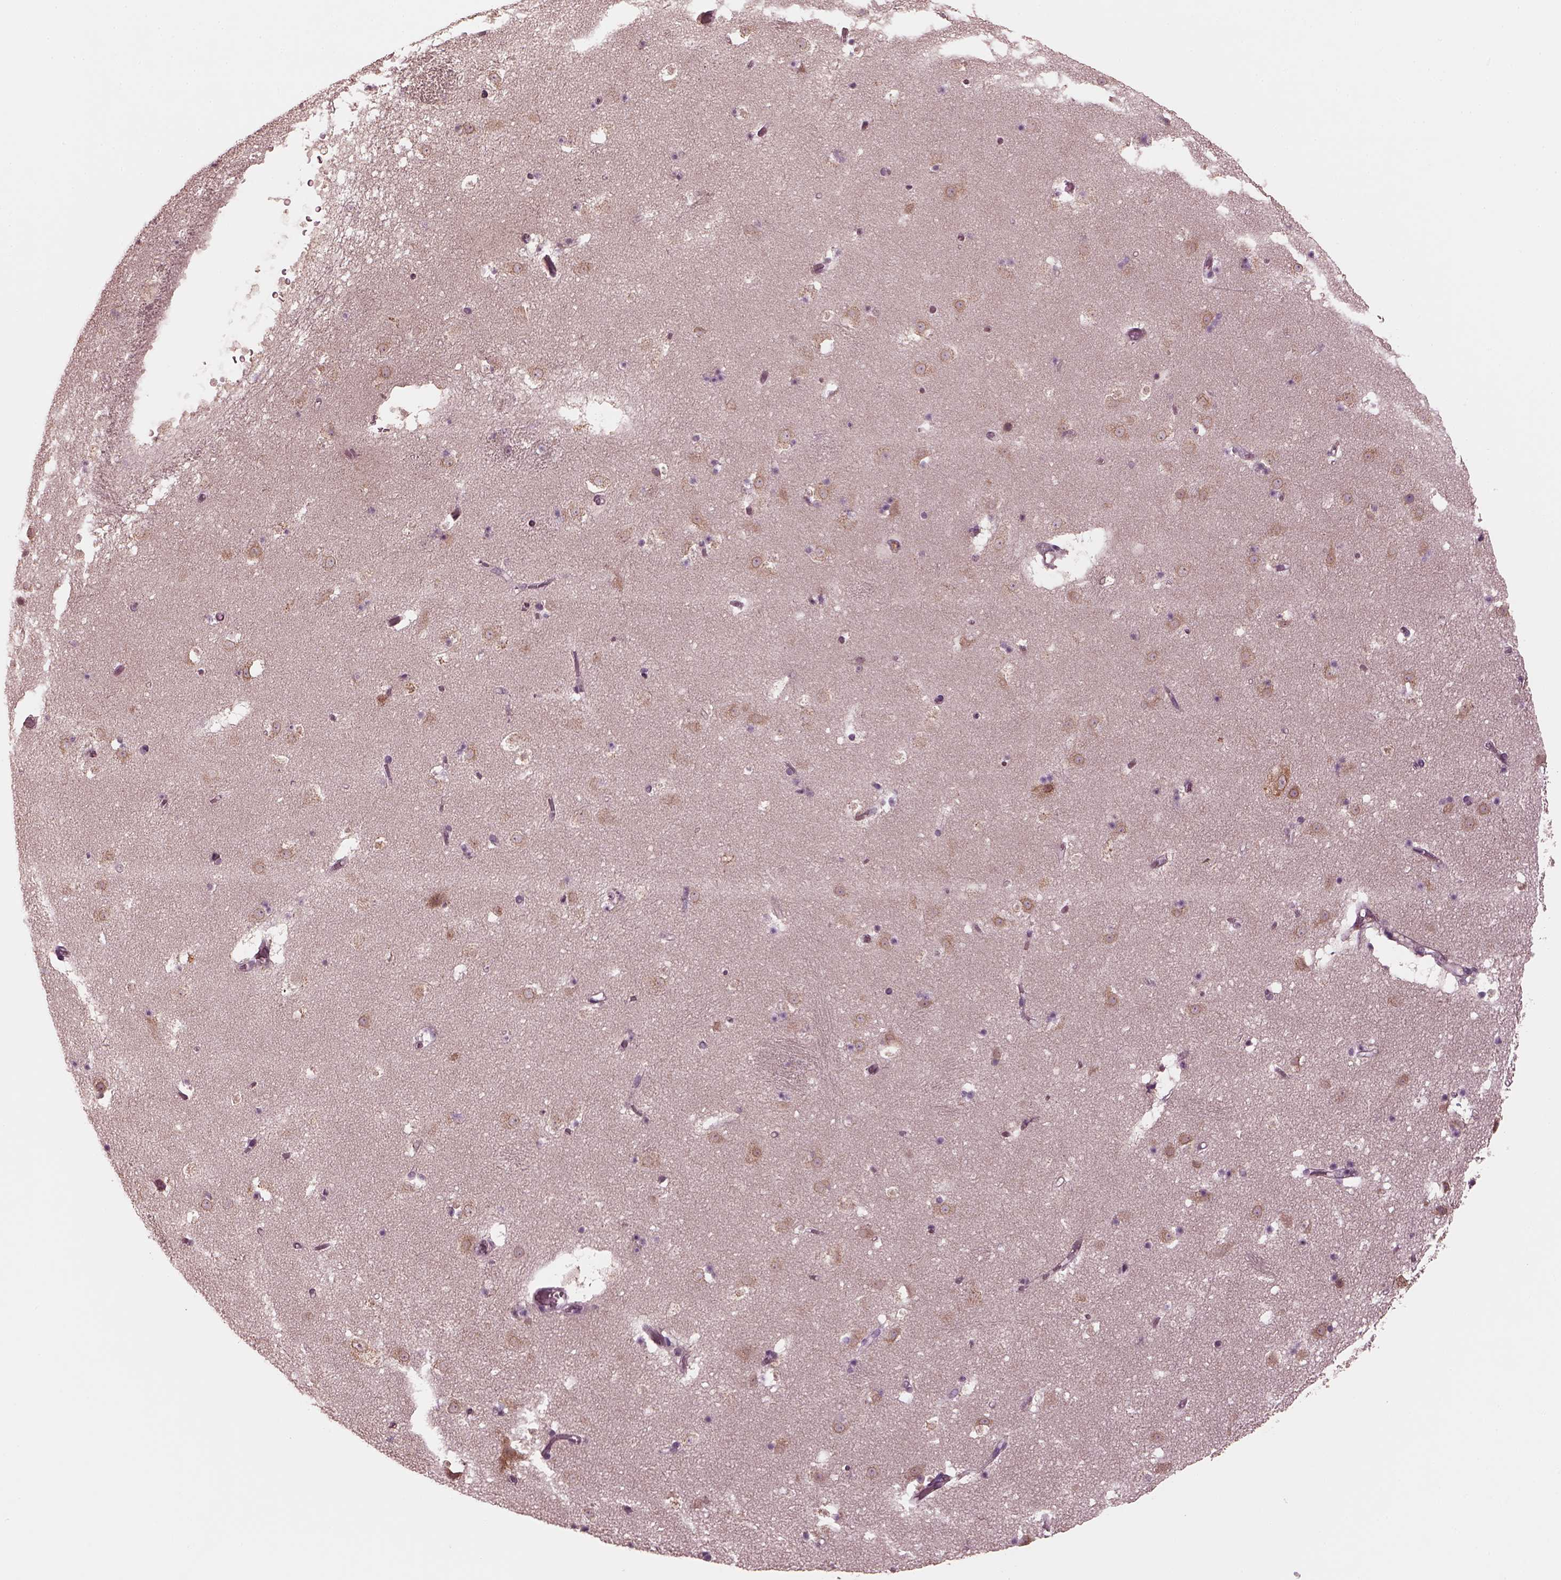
{"staining": {"intensity": "negative", "quantity": "none", "location": "none"}, "tissue": "caudate", "cell_type": "Glial cells", "image_type": "normal", "snomed": [{"axis": "morphology", "description": "Normal tissue, NOS"}, {"axis": "topography", "description": "Lateral ventricle wall"}], "caption": "This is an immunohistochemistry (IHC) image of normal human caudate. There is no expression in glial cells.", "gene": "PORCN", "patient": {"sex": "female", "age": 42}}